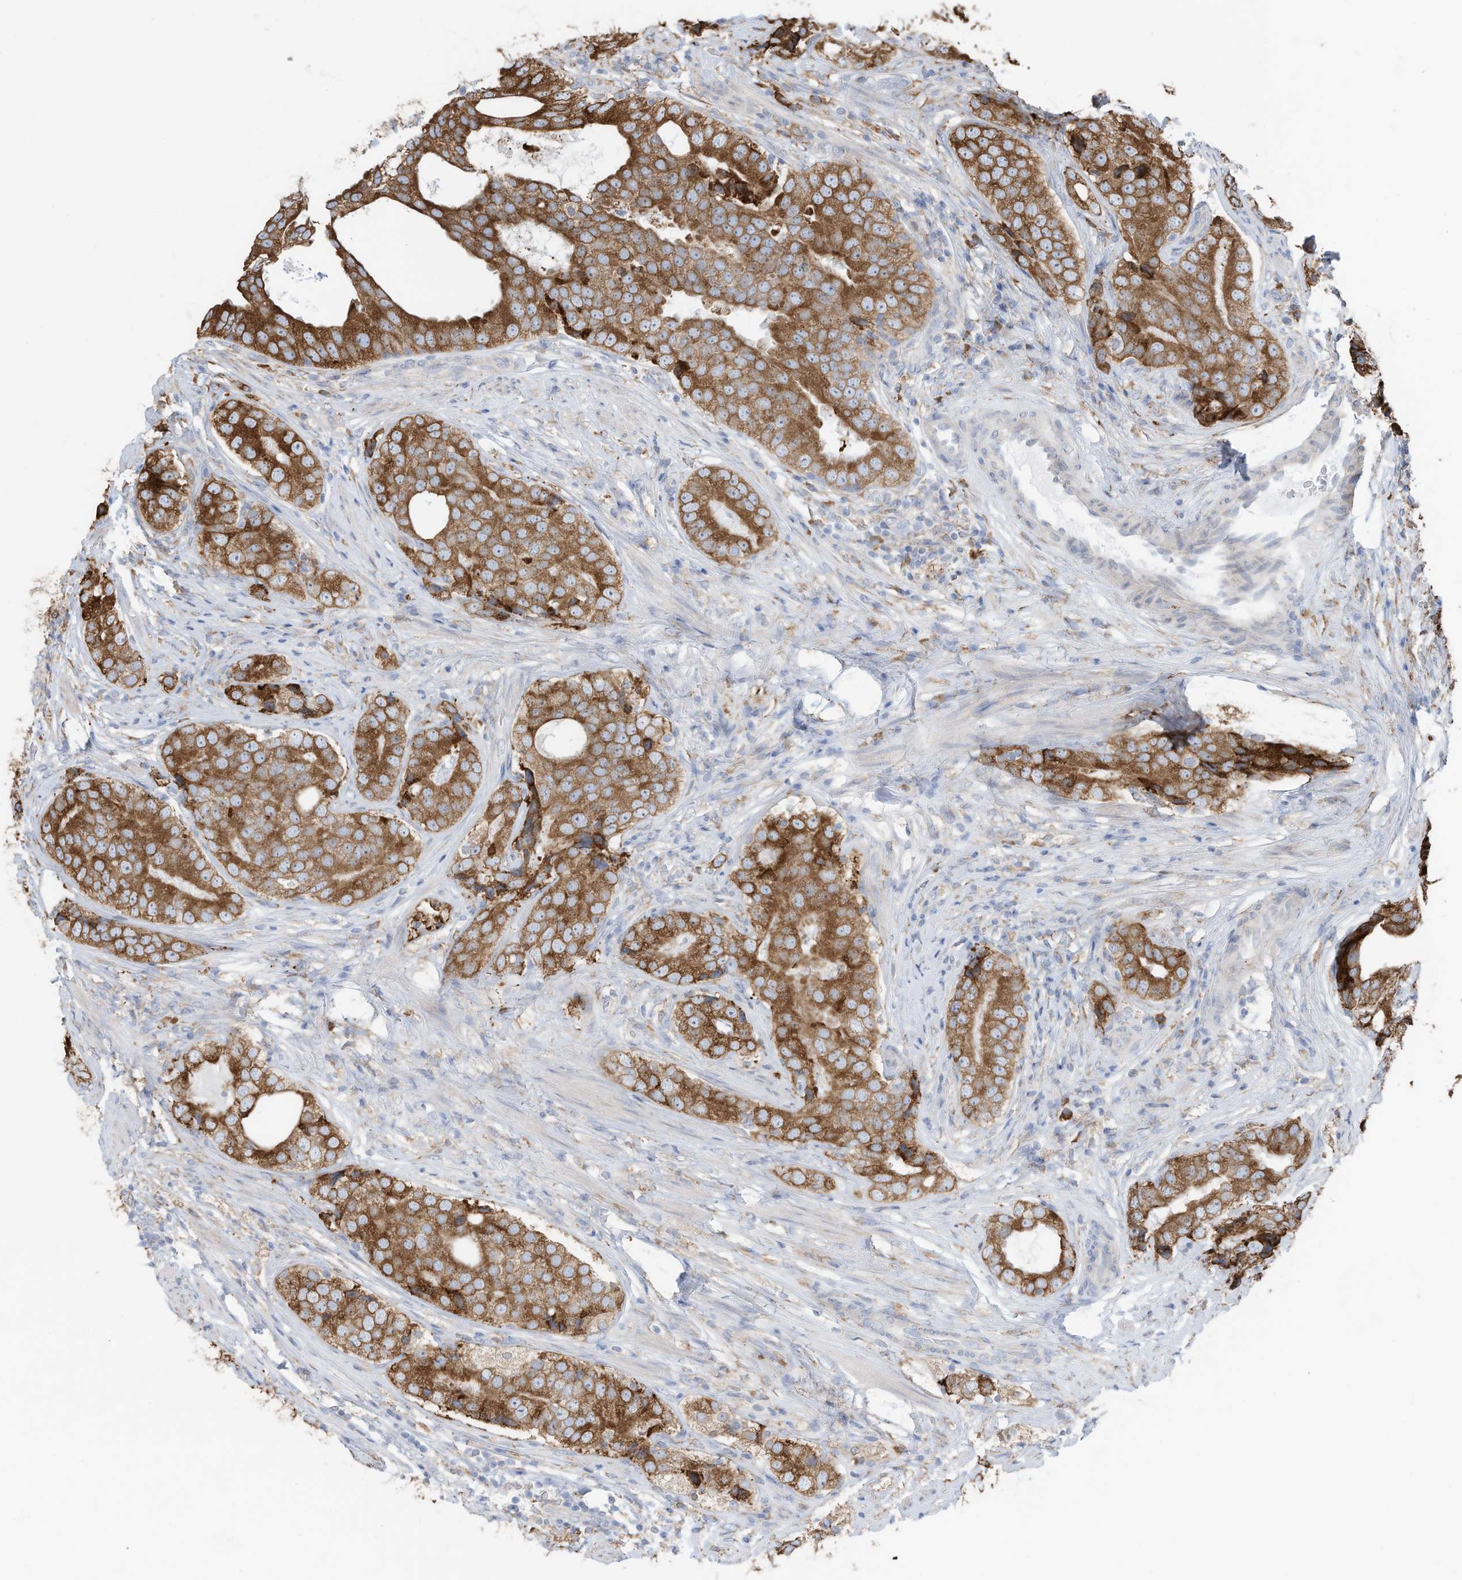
{"staining": {"intensity": "moderate", "quantity": ">75%", "location": "cytoplasmic/membranous"}, "tissue": "prostate cancer", "cell_type": "Tumor cells", "image_type": "cancer", "snomed": [{"axis": "morphology", "description": "Adenocarcinoma, High grade"}, {"axis": "topography", "description": "Prostate"}], "caption": "Immunohistochemical staining of prostate cancer (high-grade adenocarcinoma) exhibits medium levels of moderate cytoplasmic/membranous protein expression in approximately >75% of tumor cells.", "gene": "ZNF354C", "patient": {"sex": "male", "age": 56}}